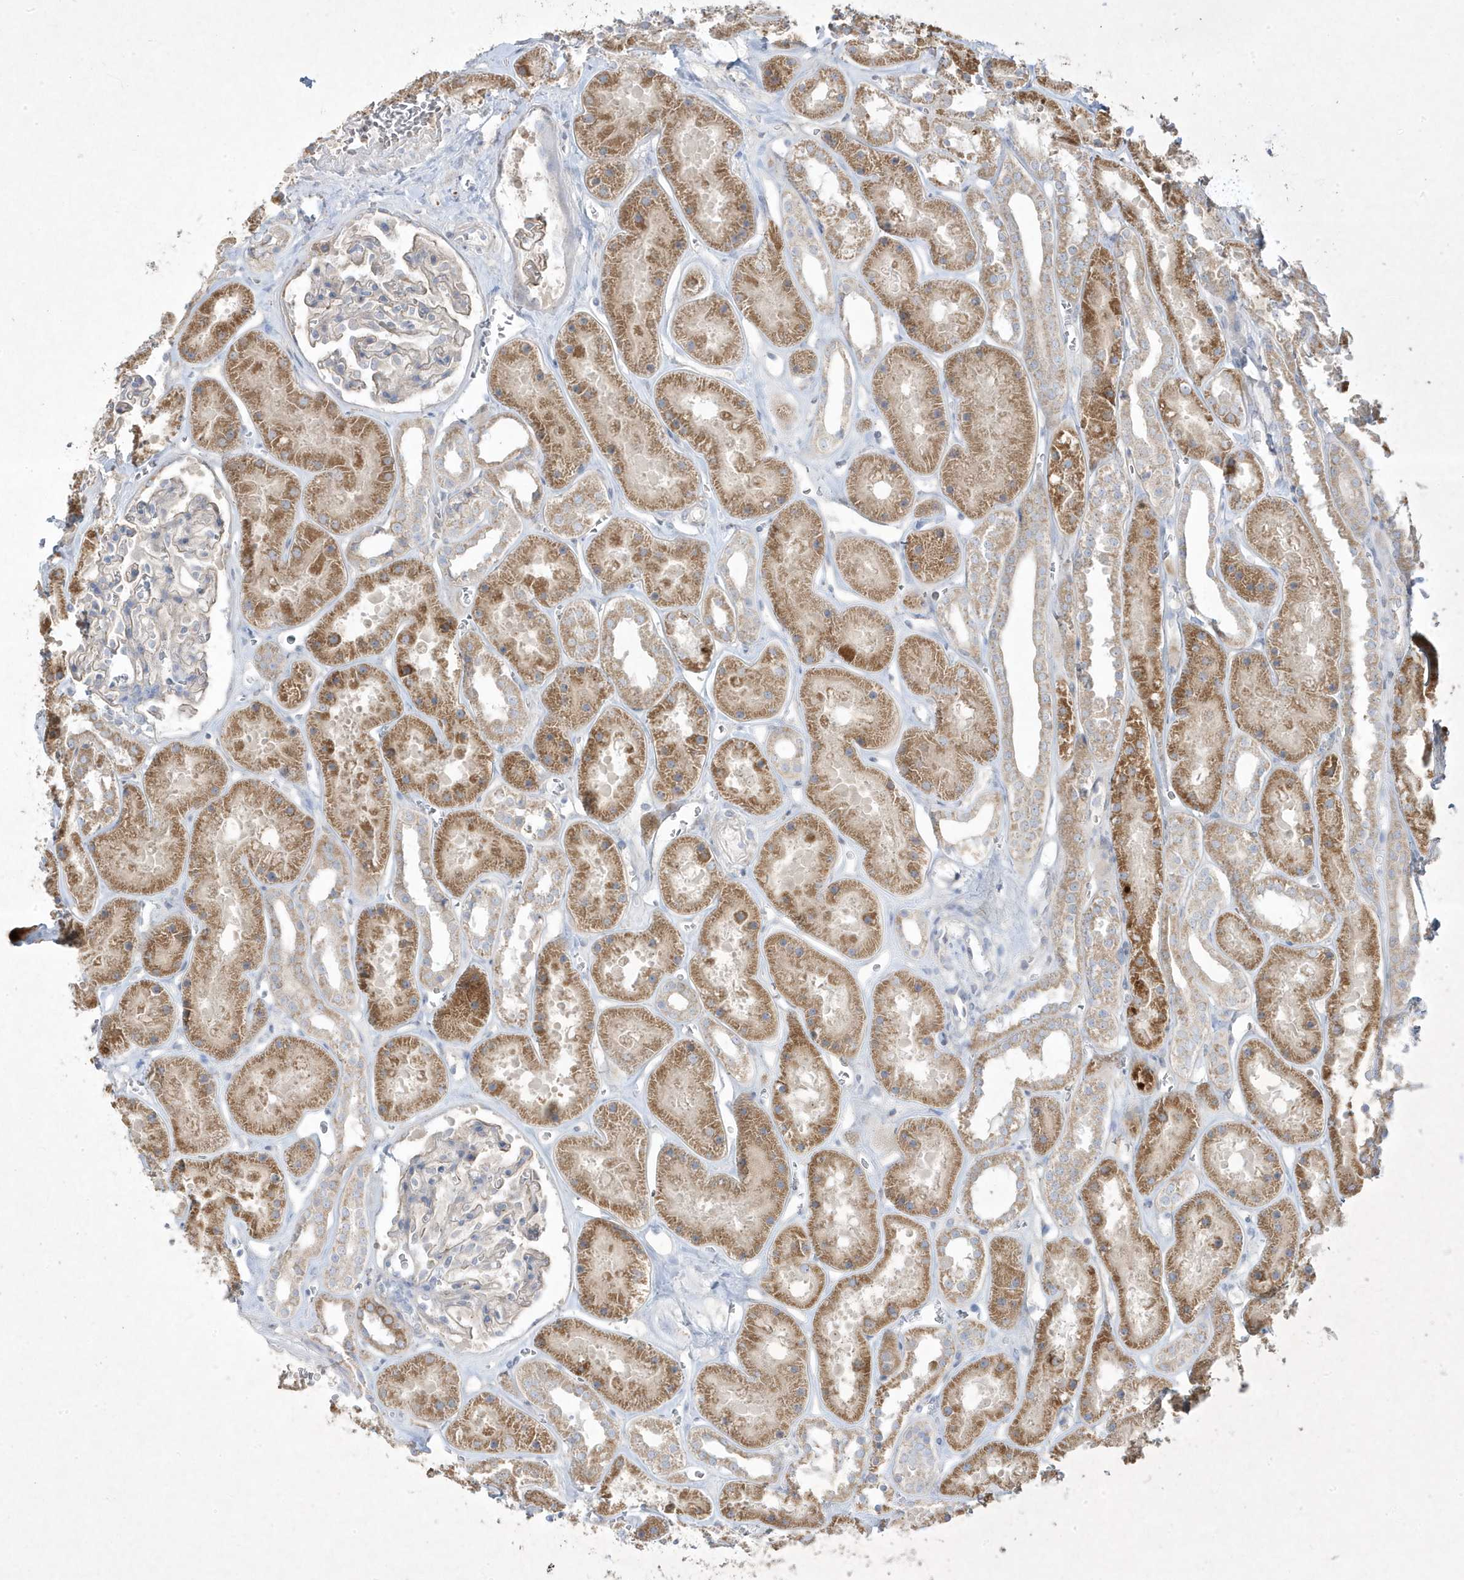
{"staining": {"intensity": "negative", "quantity": "none", "location": "none"}, "tissue": "kidney", "cell_type": "Cells in glomeruli", "image_type": "normal", "snomed": [{"axis": "morphology", "description": "Normal tissue, NOS"}, {"axis": "topography", "description": "Kidney"}], "caption": "Human kidney stained for a protein using immunohistochemistry displays no staining in cells in glomeruli.", "gene": "ADAMTSL3", "patient": {"sex": "female", "age": 41}}